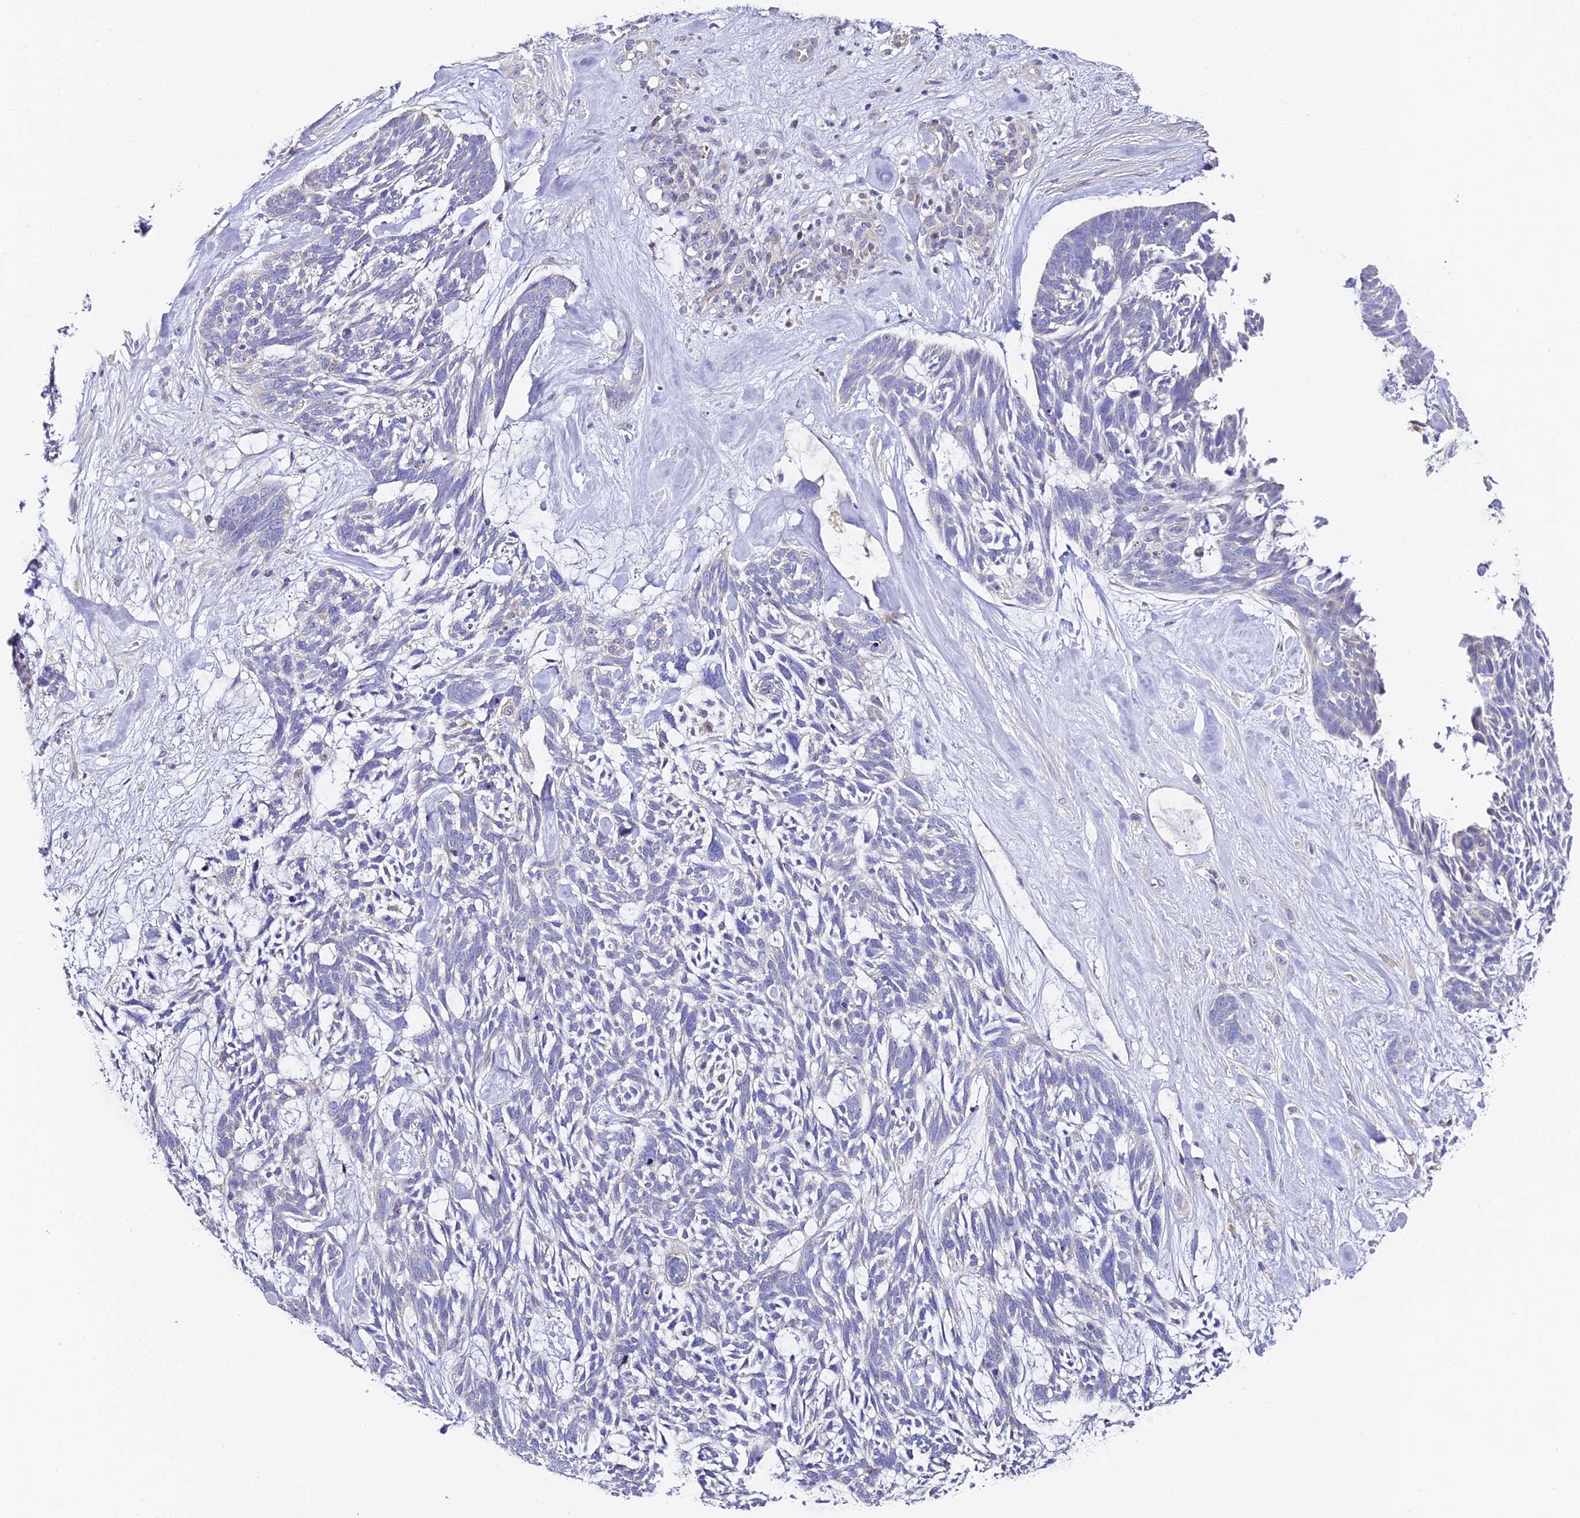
{"staining": {"intensity": "negative", "quantity": "none", "location": "none"}, "tissue": "skin cancer", "cell_type": "Tumor cells", "image_type": "cancer", "snomed": [{"axis": "morphology", "description": "Basal cell carcinoma"}, {"axis": "topography", "description": "Skin"}], "caption": "There is no significant positivity in tumor cells of skin cancer (basal cell carcinoma). The staining was performed using DAB (3,3'-diaminobenzidine) to visualize the protein expression in brown, while the nuclei were stained in blue with hematoxylin (Magnification: 20x).", "gene": "SERP1", "patient": {"sex": "male", "age": 88}}